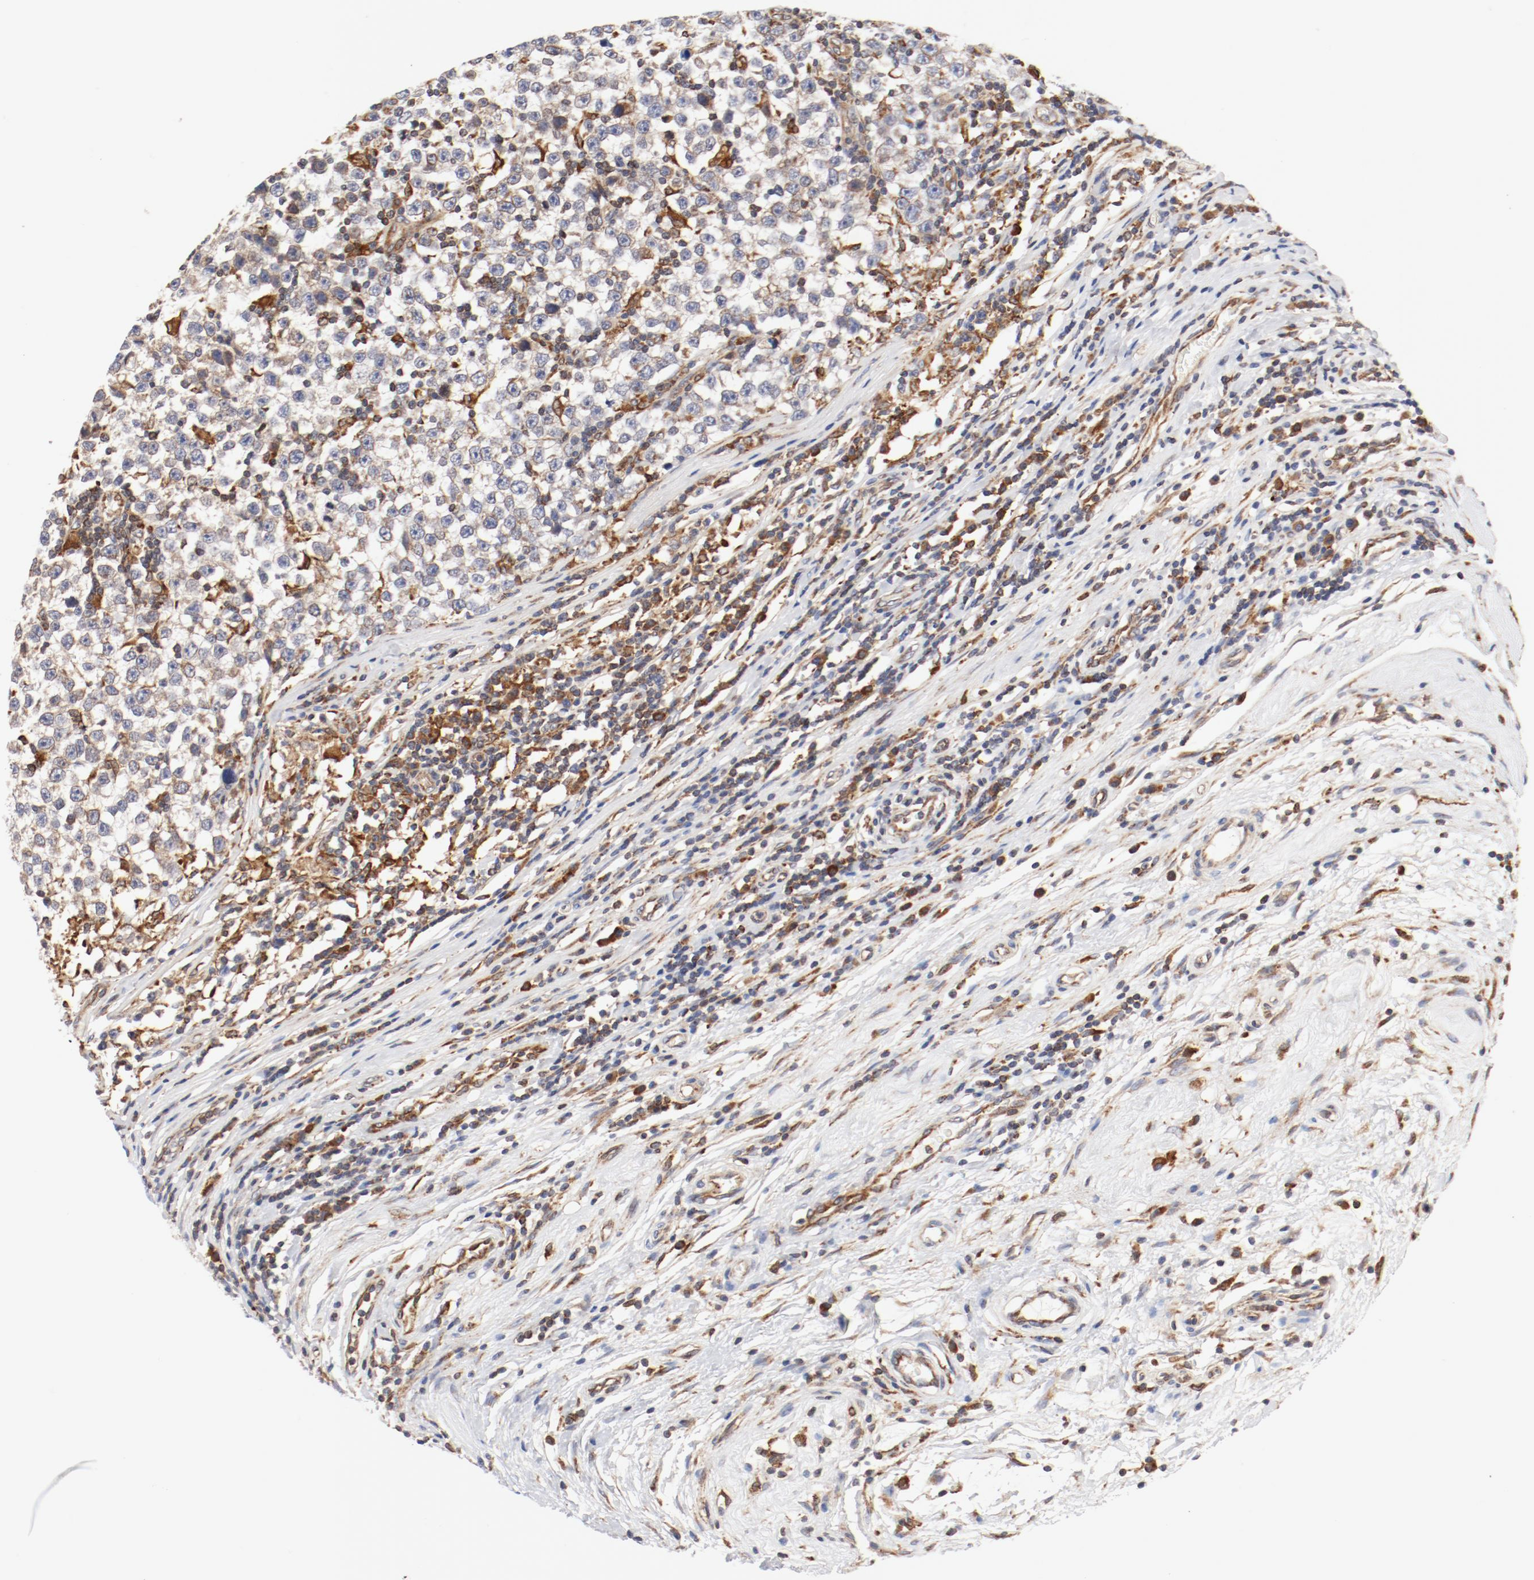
{"staining": {"intensity": "moderate", "quantity": "25%-75%", "location": "cytoplasmic/membranous"}, "tissue": "testis cancer", "cell_type": "Tumor cells", "image_type": "cancer", "snomed": [{"axis": "morphology", "description": "Seminoma, NOS"}, {"axis": "topography", "description": "Testis"}], "caption": "A photomicrograph of seminoma (testis) stained for a protein reveals moderate cytoplasmic/membranous brown staining in tumor cells. The staining is performed using DAB brown chromogen to label protein expression. The nuclei are counter-stained blue using hematoxylin.", "gene": "PDPK1", "patient": {"sex": "male", "age": 43}}